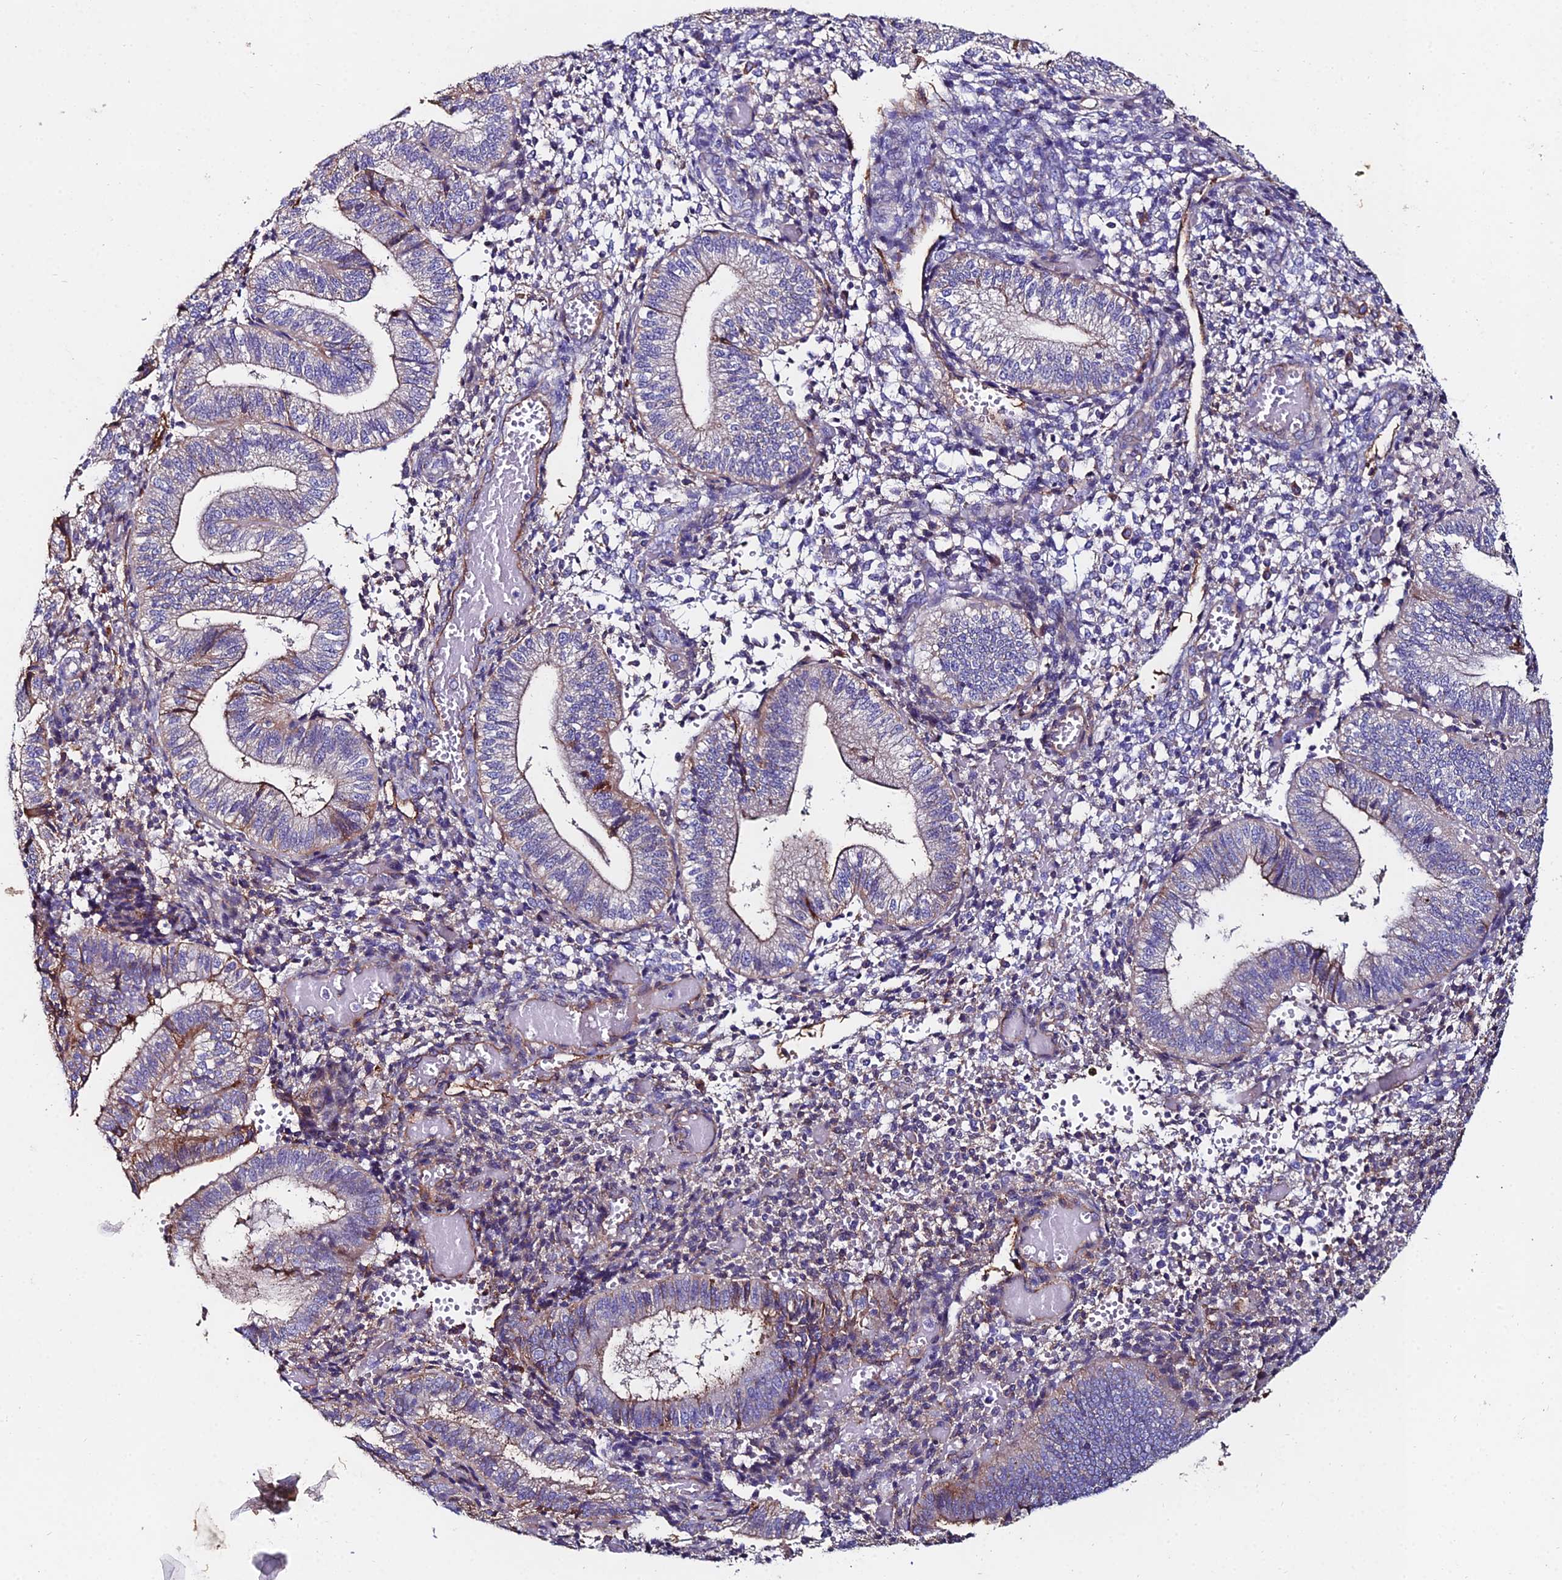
{"staining": {"intensity": "weak", "quantity": "<25%", "location": "cytoplasmic/membranous"}, "tissue": "endometrium", "cell_type": "Cells in endometrial stroma", "image_type": "normal", "snomed": [{"axis": "morphology", "description": "Normal tissue, NOS"}, {"axis": "topography", "description": "Endometrium"}], "caption": "High power microscopy micrograph of an IHC image of unremarkable endometrium, revealing no significant expression in cells in endometrial stroma.", "gene": "C6", "patient": {"sex": "female", "age": 34}}